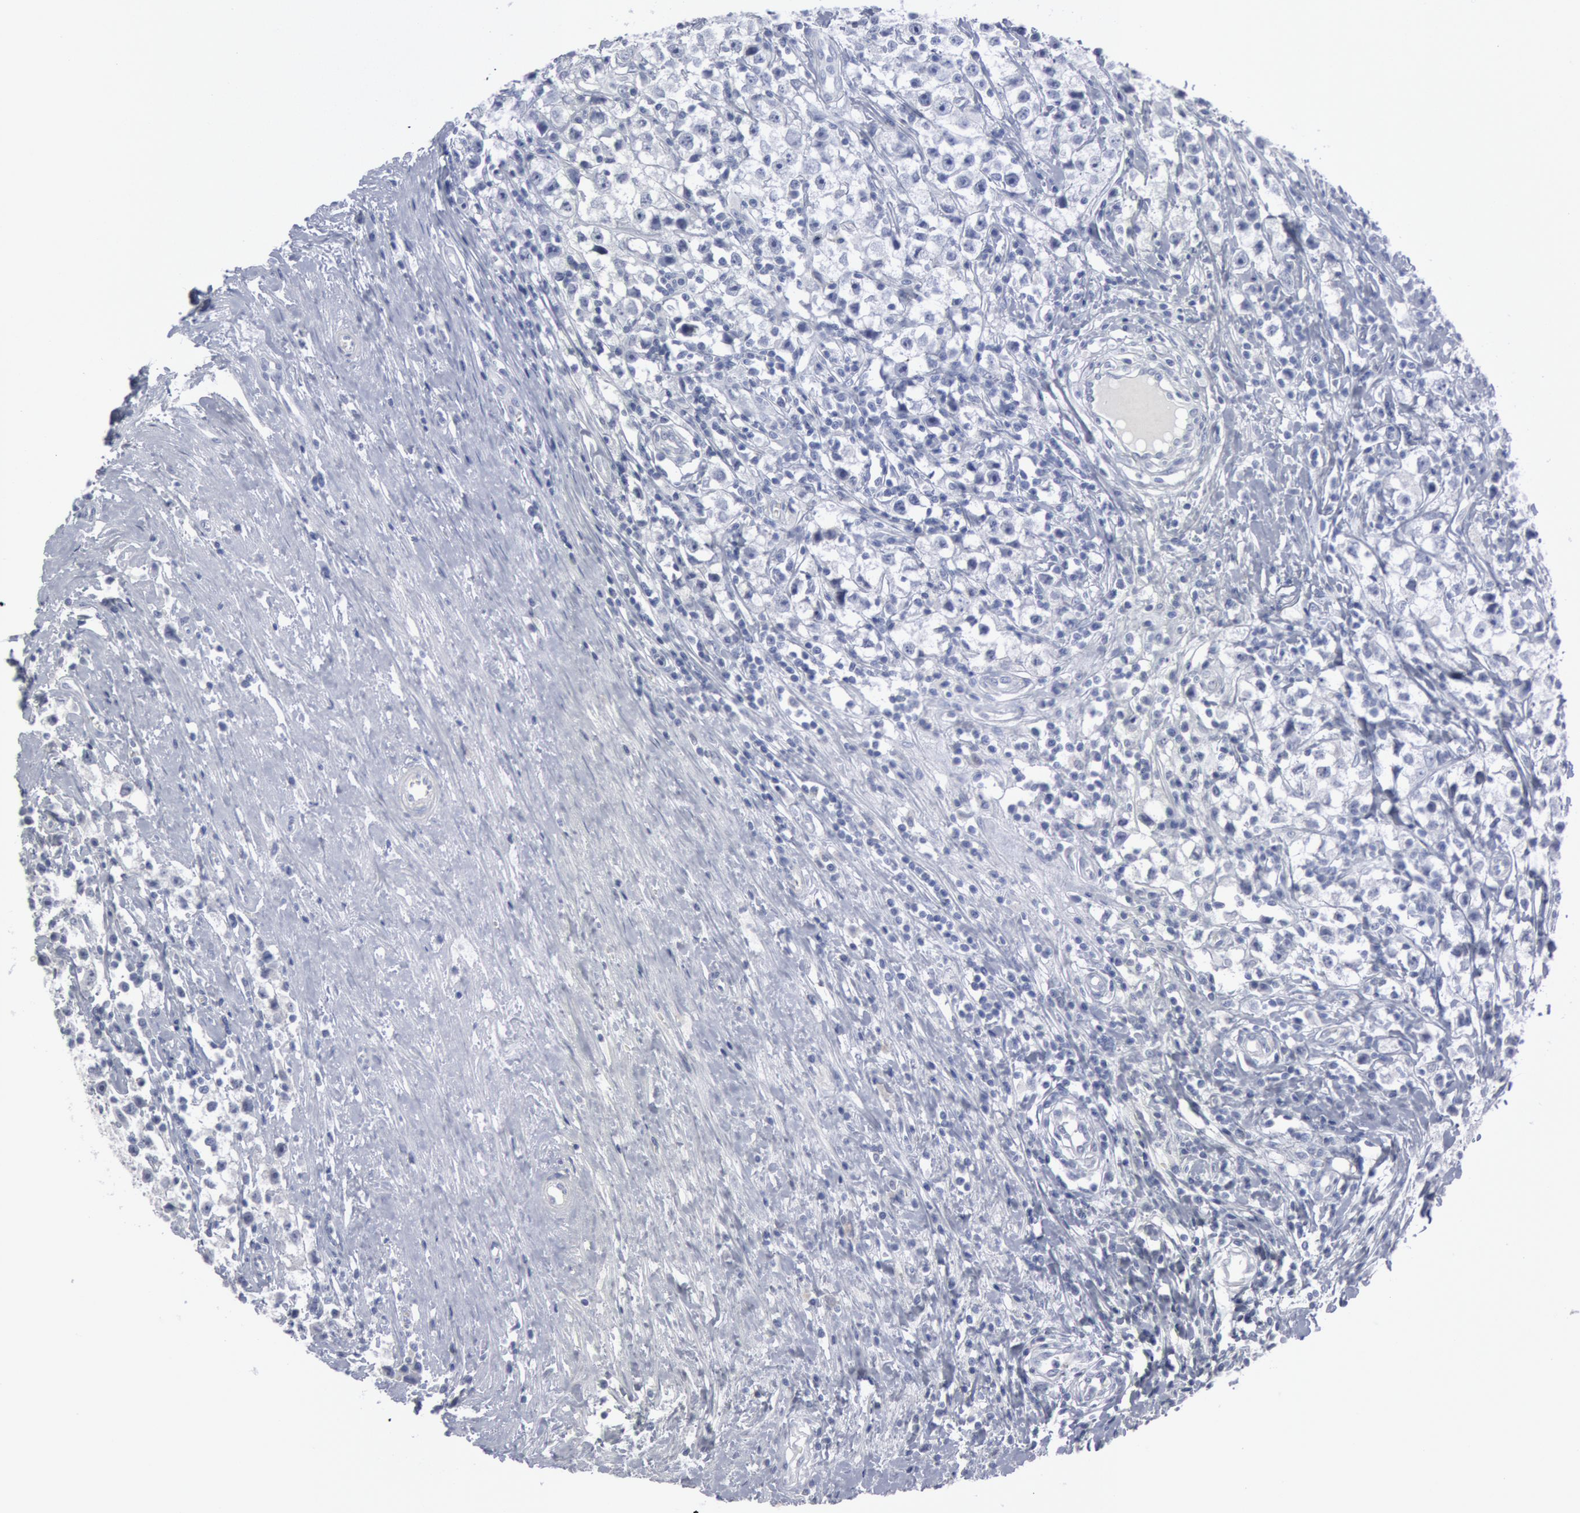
{"staining": {"intensity": "negative", "quantity": "none", "location": "none"}, "tissue": "testis cancer", "cell_type": "Tumor cells", "image_type": "cancer", "snomed": [{"axis": "morphology", "description": "Seminoma, NOS"}, {"axis": "topography", "description": "Testis"}], "caption": "Testis cancer (seminoma) was stained to show a protein in brown. There is no significant positivity in tumor cells.", "gene": "DMC1", "patient": {"sex": "male", "age": 35}}